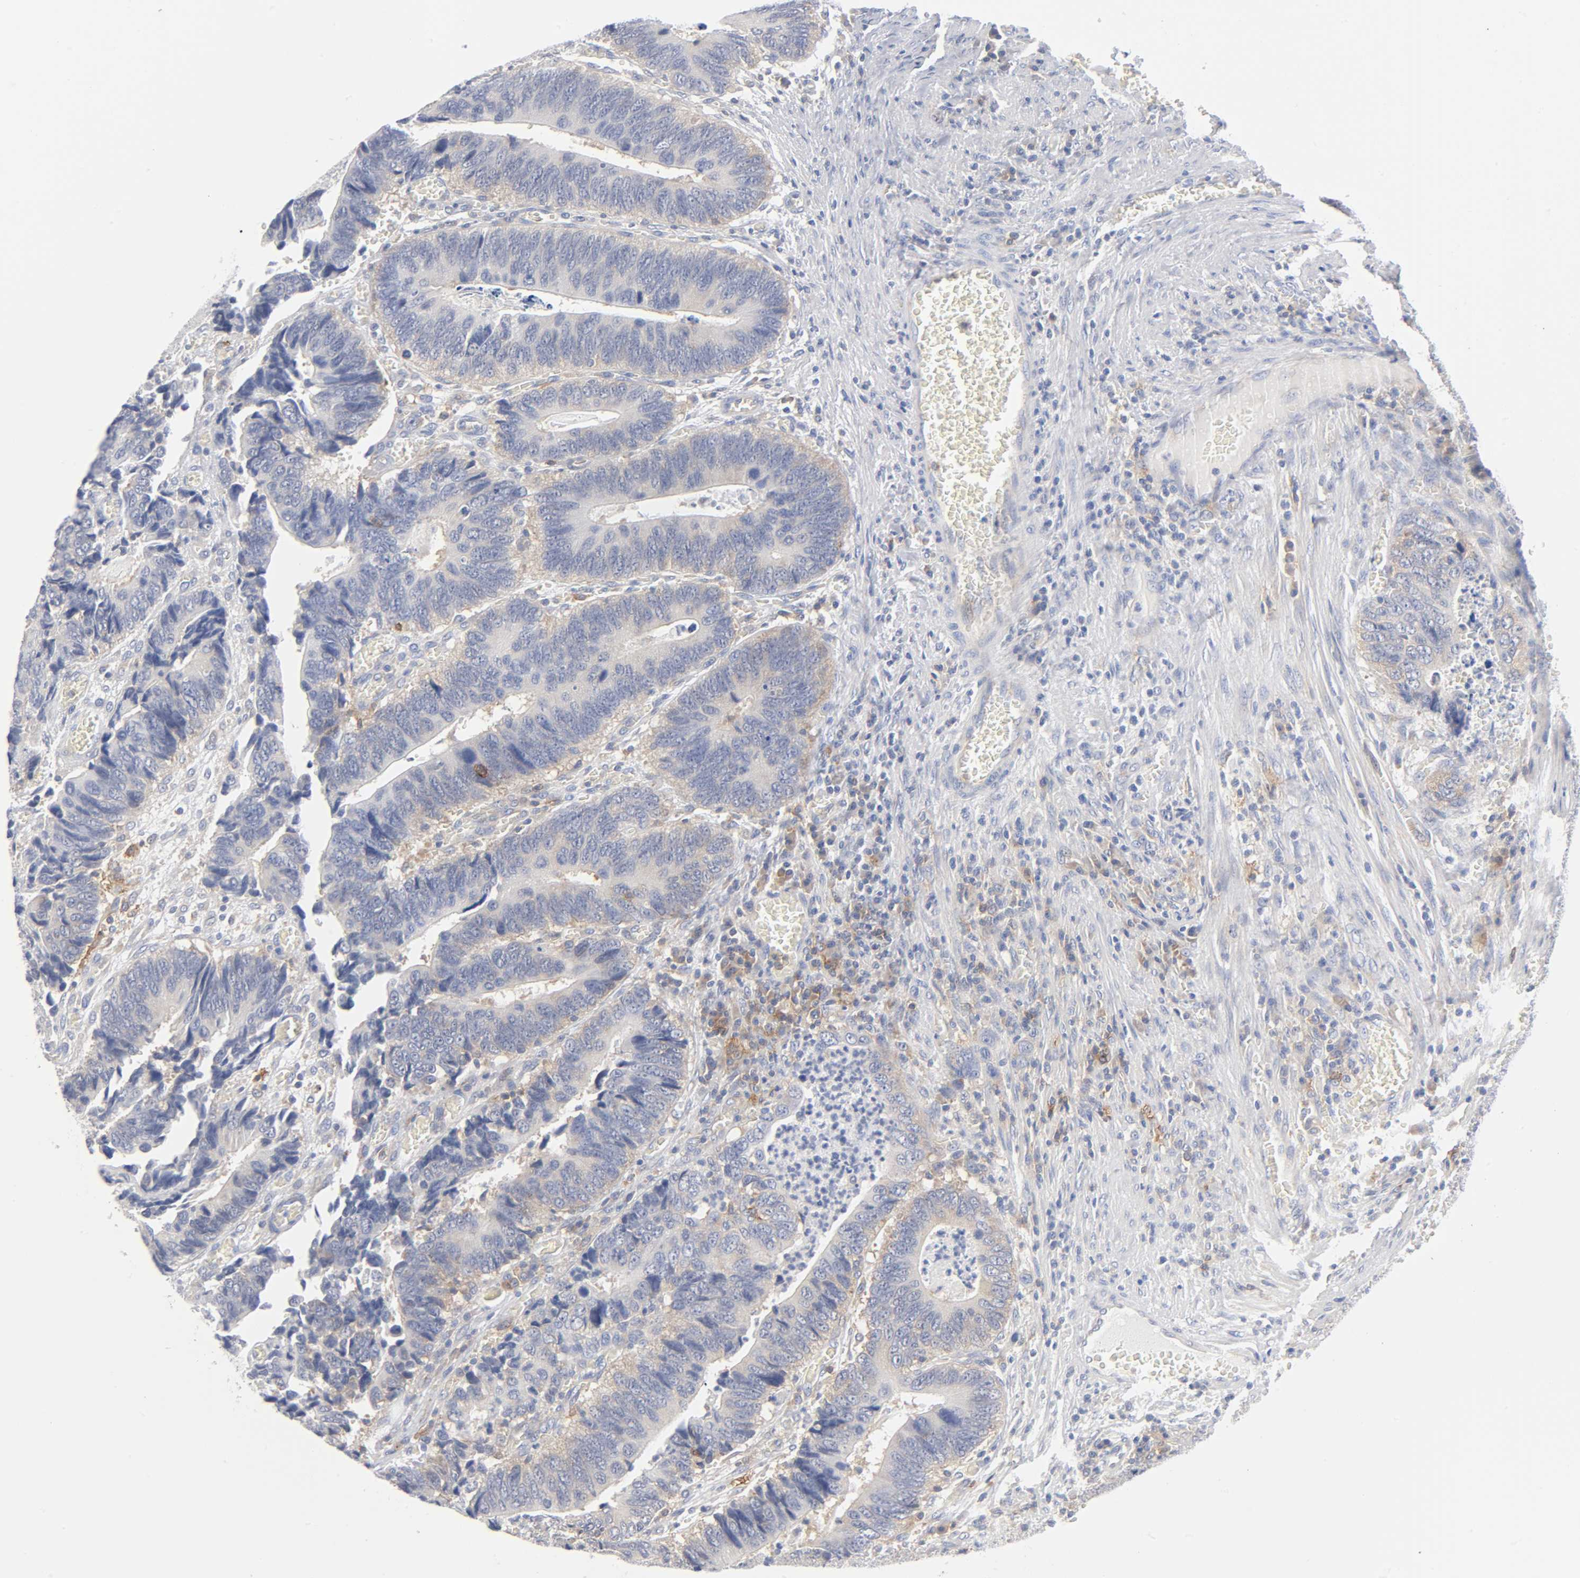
{"staining": {"intensity": "moderate", "quantity": "25%-75%", "location": "cytoplasmic/membranous"}, "tissue": "colorectal cancer", "cell_type": "Tumor cells", "image_type": "cancer", "snomed": [{"axis": "morphology", "description": "Adenocarcinoma, NOS"}, {"axis": "topography", "description": "Colon"}], "caption": "Tumor cells demonstrate medium levels of moderate cytoplasmic/membranous positivity in about 25%-75% of cells in adenocarcinoma (colorectal).", "gene": "CD86", "patient": {"sex": "male", "age": 72}}